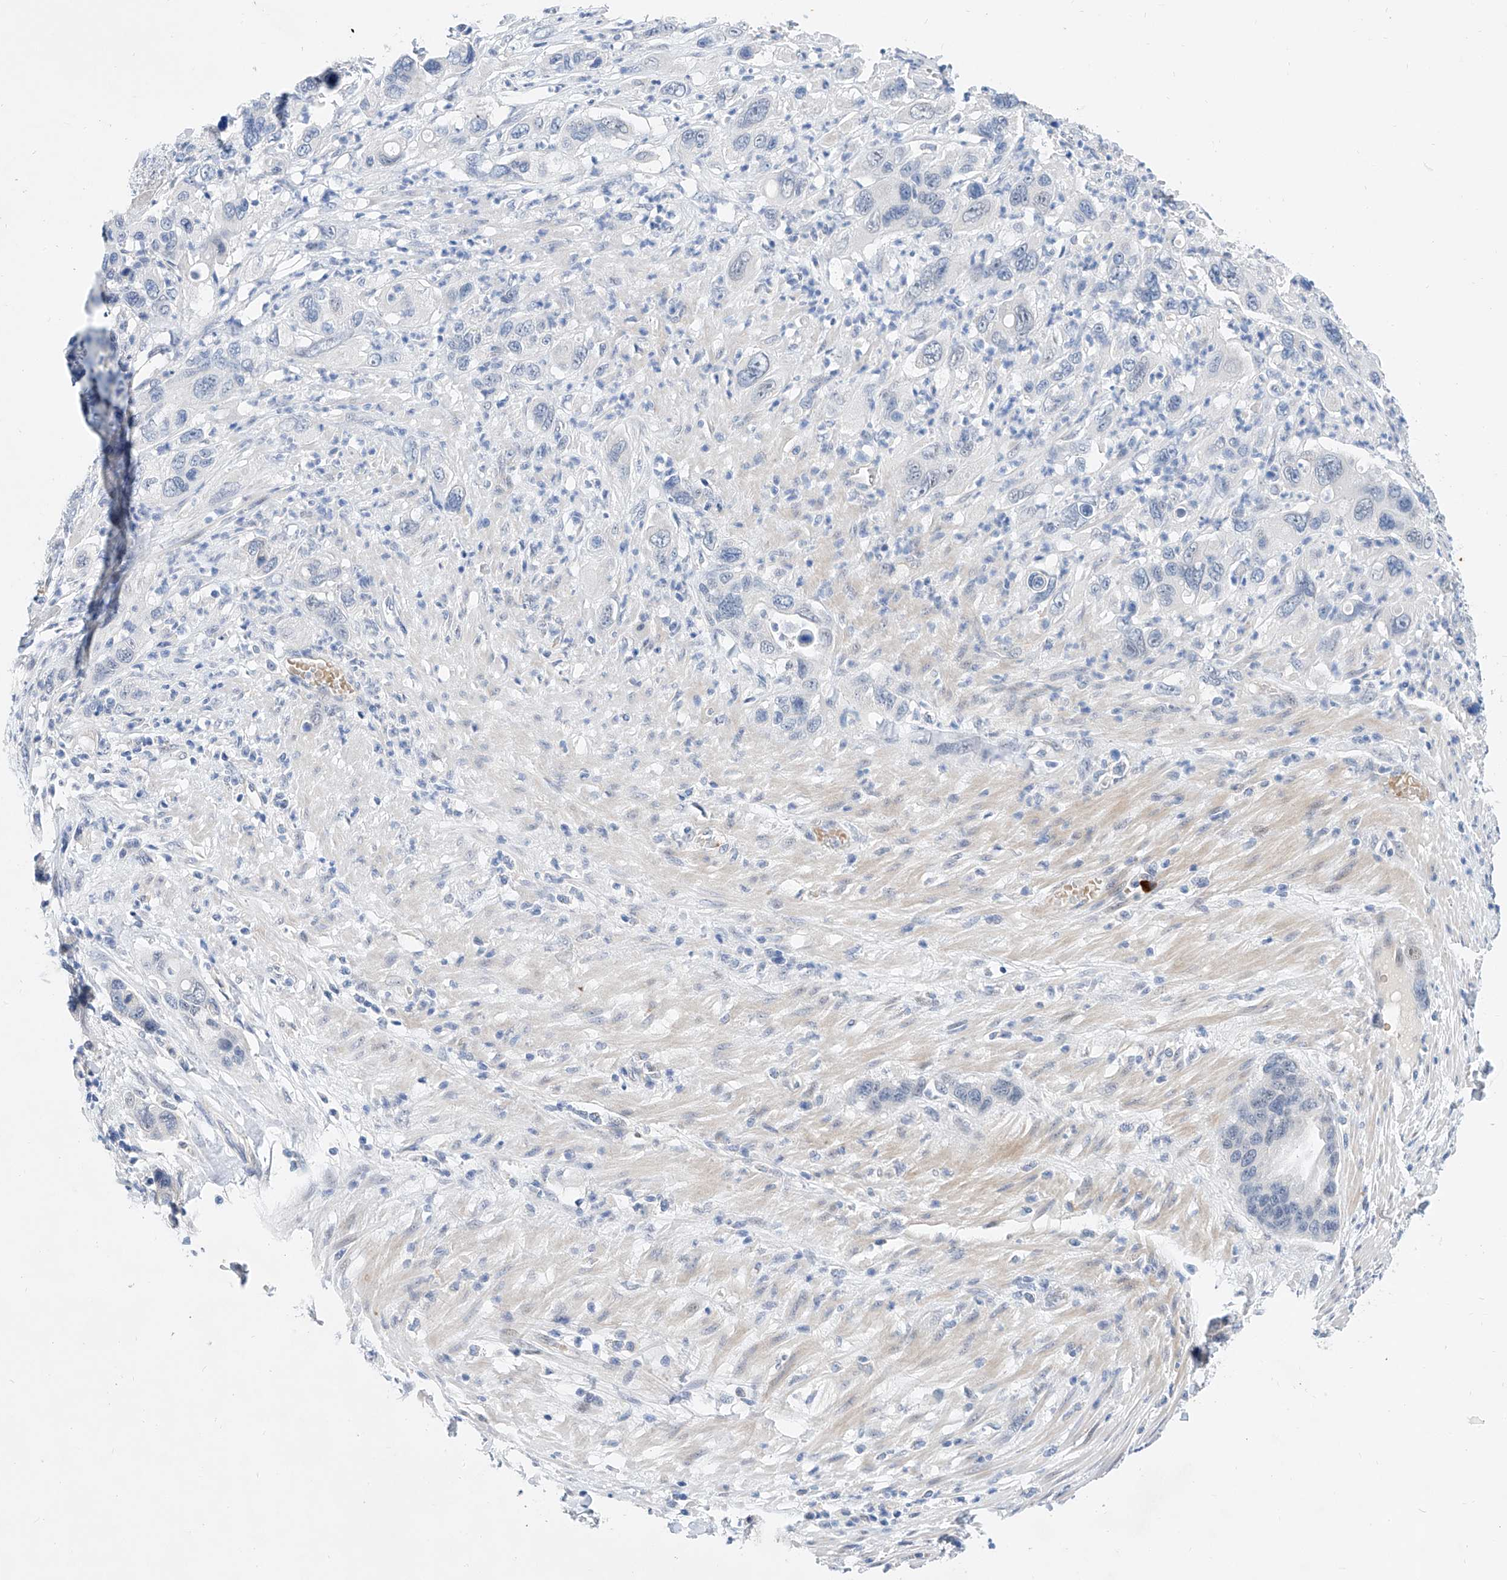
{"staining": {"intensity": "negative", "quantity": "none", "location": "none"}, "tissue": "pancreatic cancer", "cell_type": "Tumor cells", "image_type": "cancer", "snomed": [{"axis": "morphology", "description": "Adenocarcinoma, NOS"}, {"axis": "topography", "description": "Pancreas"}], "caption": "The immunohistochemistry image has no significant positivity in tumor cells of pancreatic cancer tissue.", "gene": "BPTF", "patient": {"sex": "female", "age": 71}}